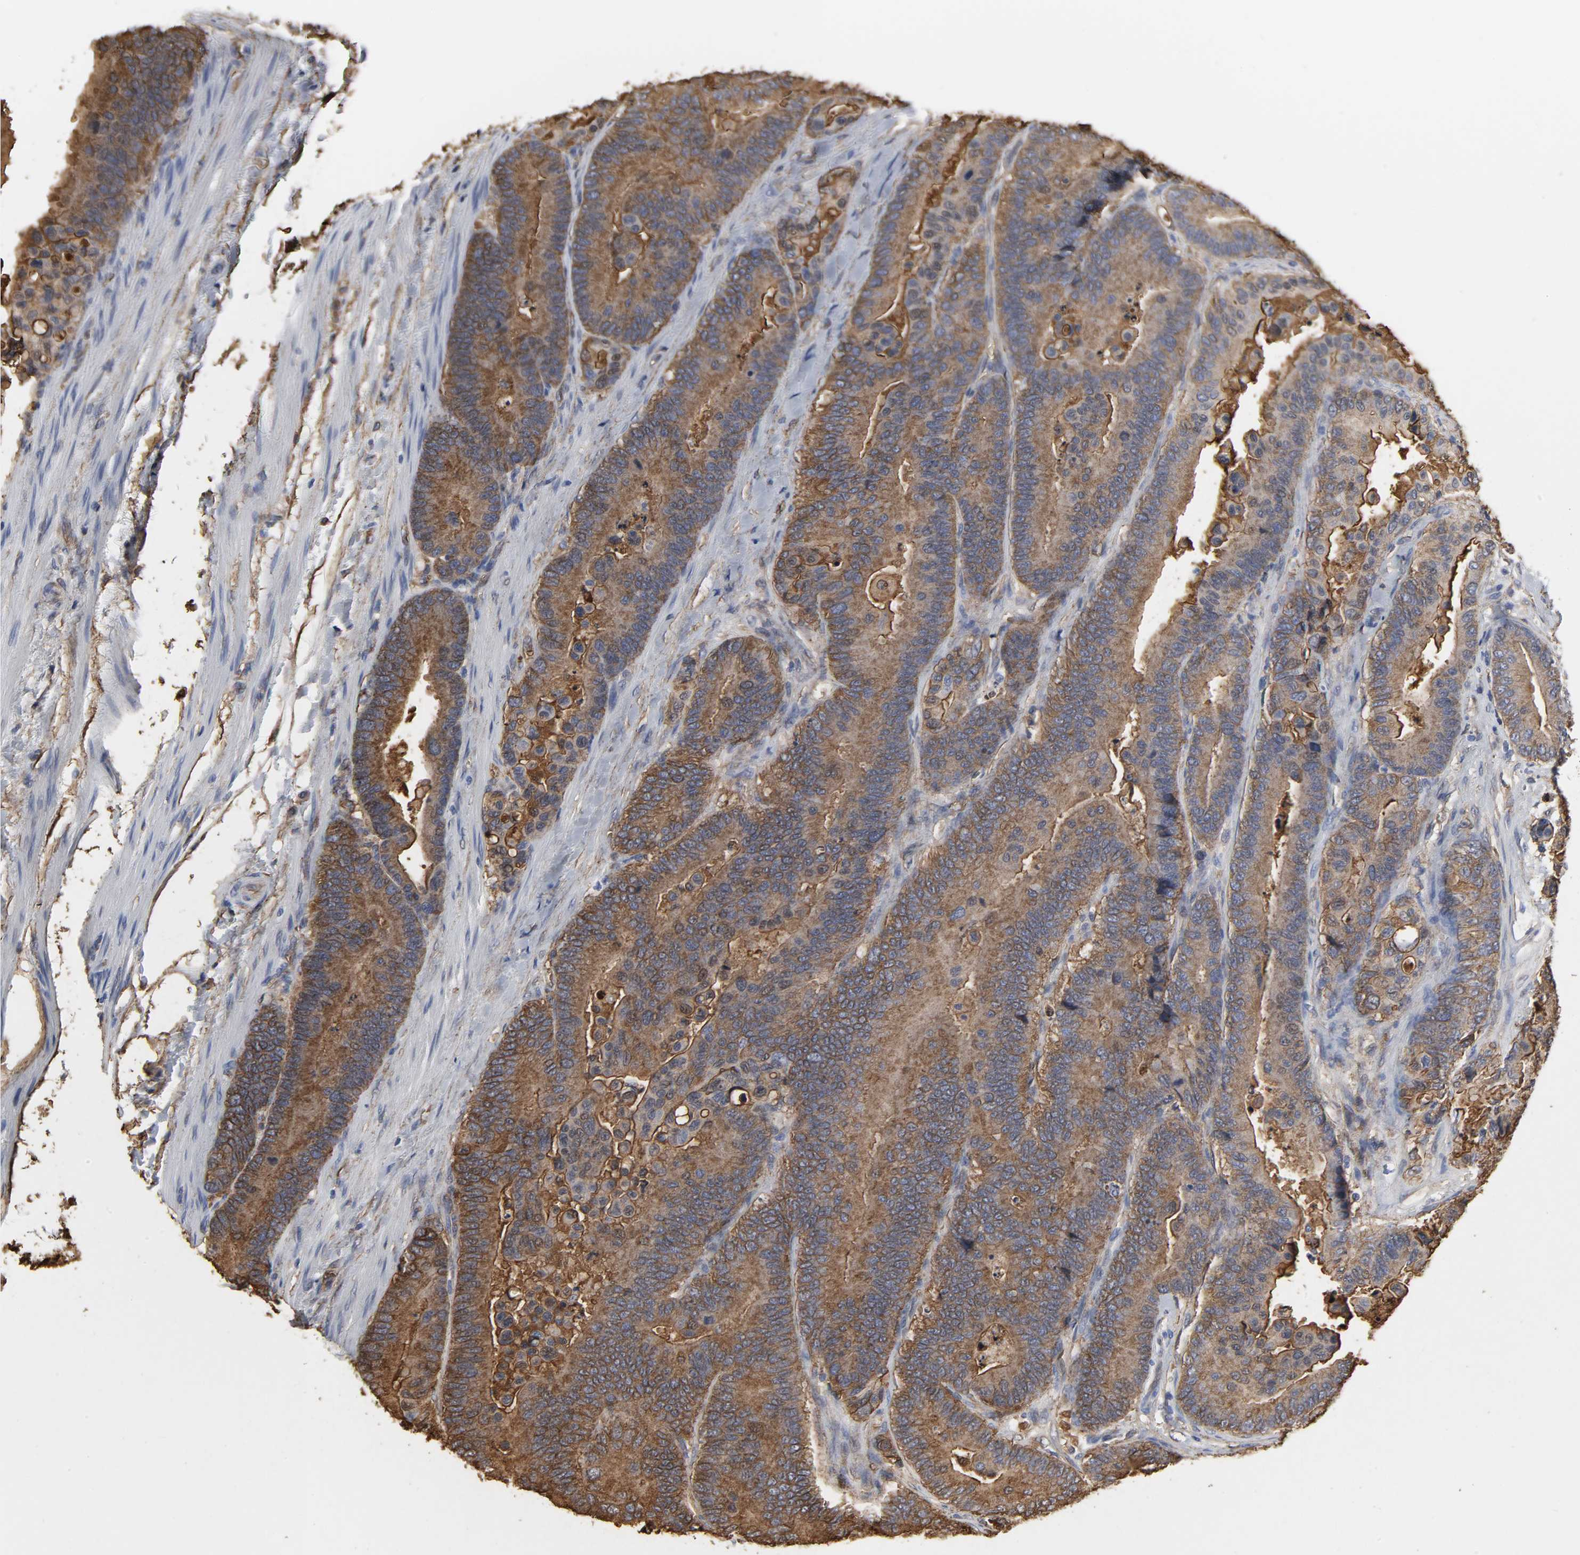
{"staining": {"intensity": "moderate", "quantity": ">75%", "location": "cytoplasmic/membranous"}, "tissue": "colorectal cancer", "cell_type": "Tumor cells", "image_type": "cancer", "snomed": [{"axis": "morphology", "description": "Normal tissue, NOS"}, {"axis": "morphology", "description": "Adenocarcinoma, NOS"}, {"axis": "topography", "description": "Colon"}], "caption": "Immunohistochemical staining of human colorectal cancer (adenocarcinoma) reveals medium levels of moderate cytoplasmic/membranous expression in about >75% of tumor cells.", "gene": "ANXA2", "patient": {"sex": "male", "age": 82}}